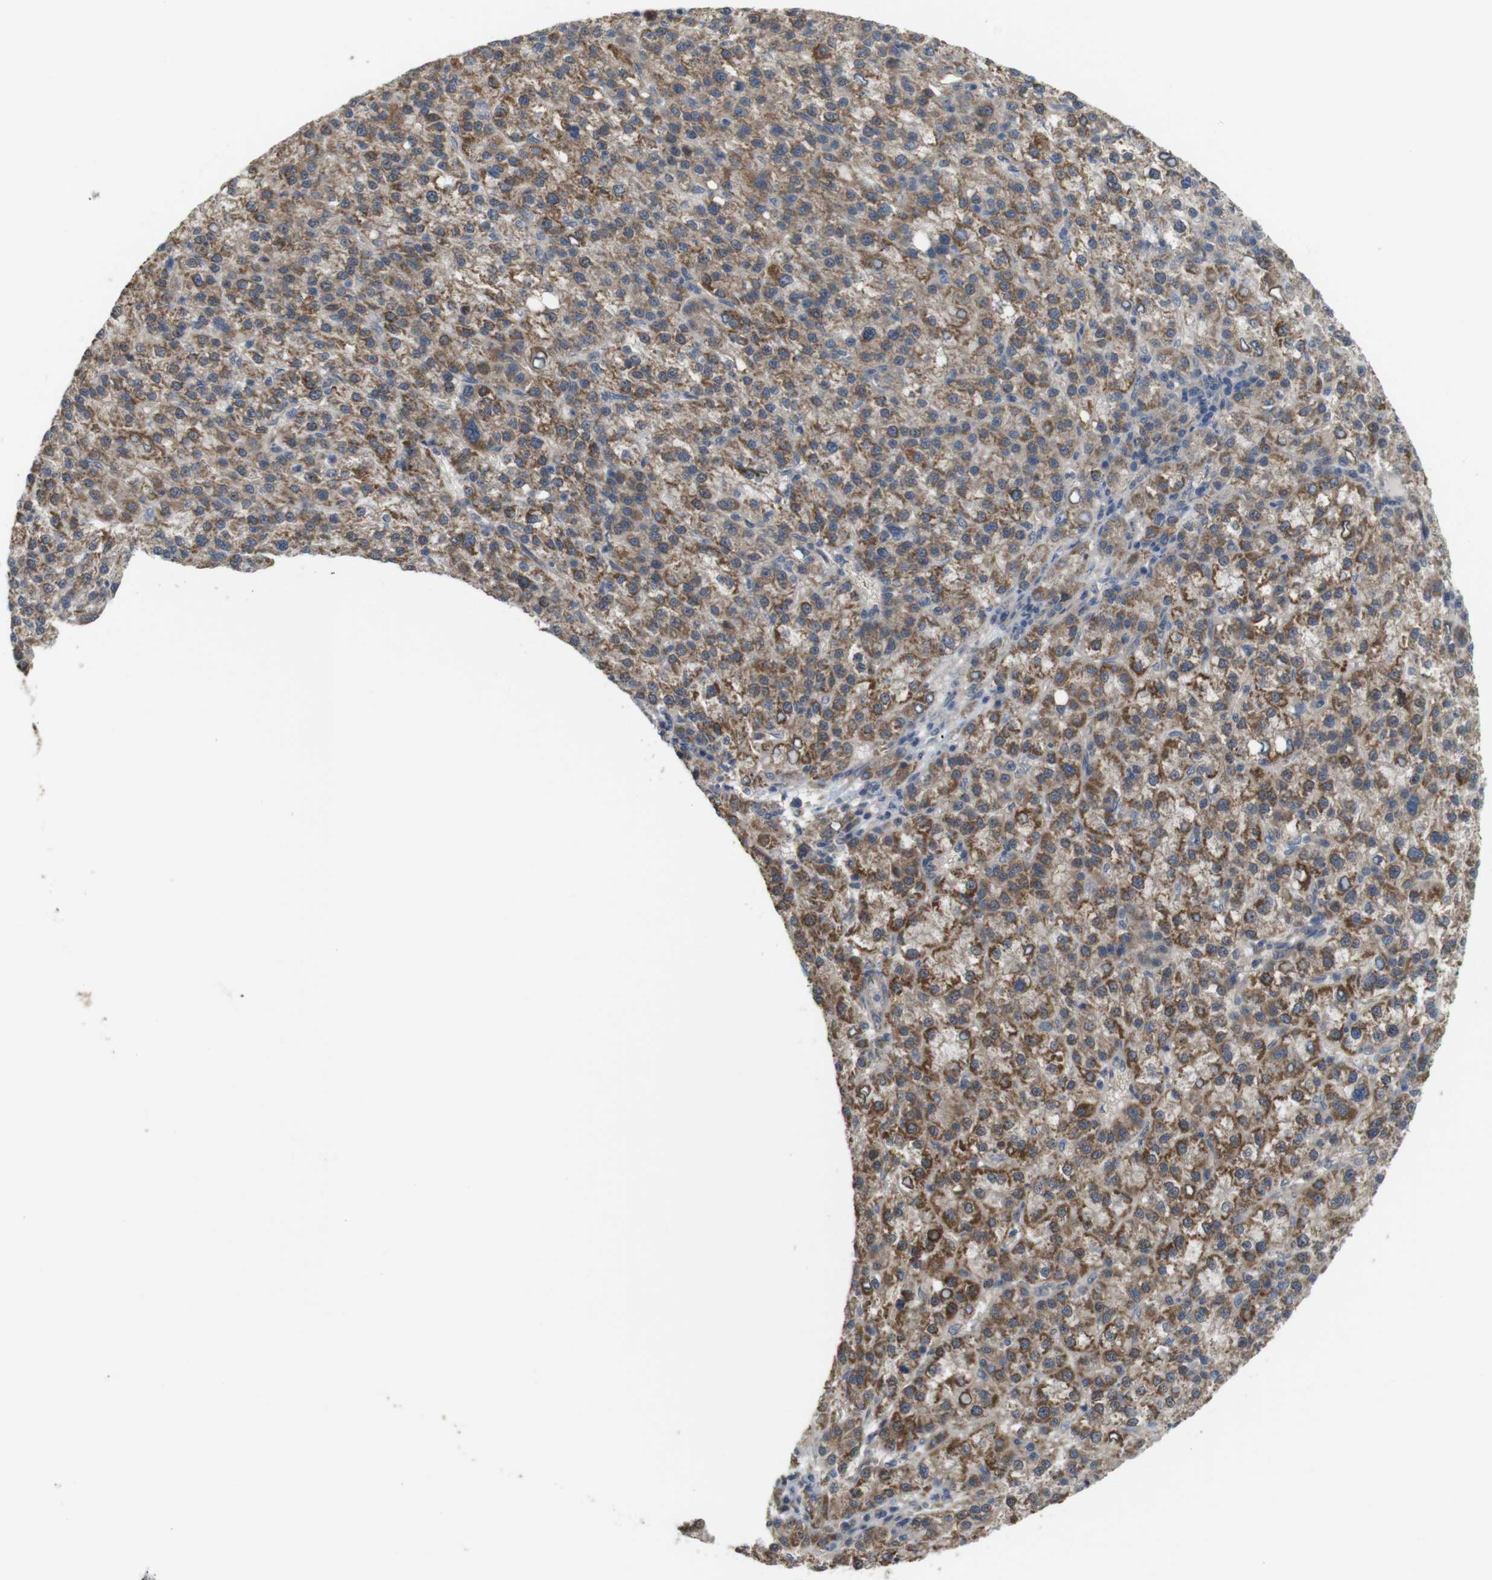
{"staining": {"intensity": "moderate", "quantity": ">75%", "location": "cytoplasmic/membranous"}, "tissue": "liver cancer", "cell_type": "Tumor cells", "image_type": "cancer", "snomed": [{"axis": "morphology", "description": "Carcinoma, Hepatocellular, NOS"}, {"axis": "topography", "description": "Liver"}], "caption": "Immunohistochemistry (IHC) of liver hepatocellular carcinoma displays medium levels of moderate cytoplasmic/membranous expression in about >75% of tumor cells.", "gene": "CDC34", "patient": {"sex": "female", "age": 58}}